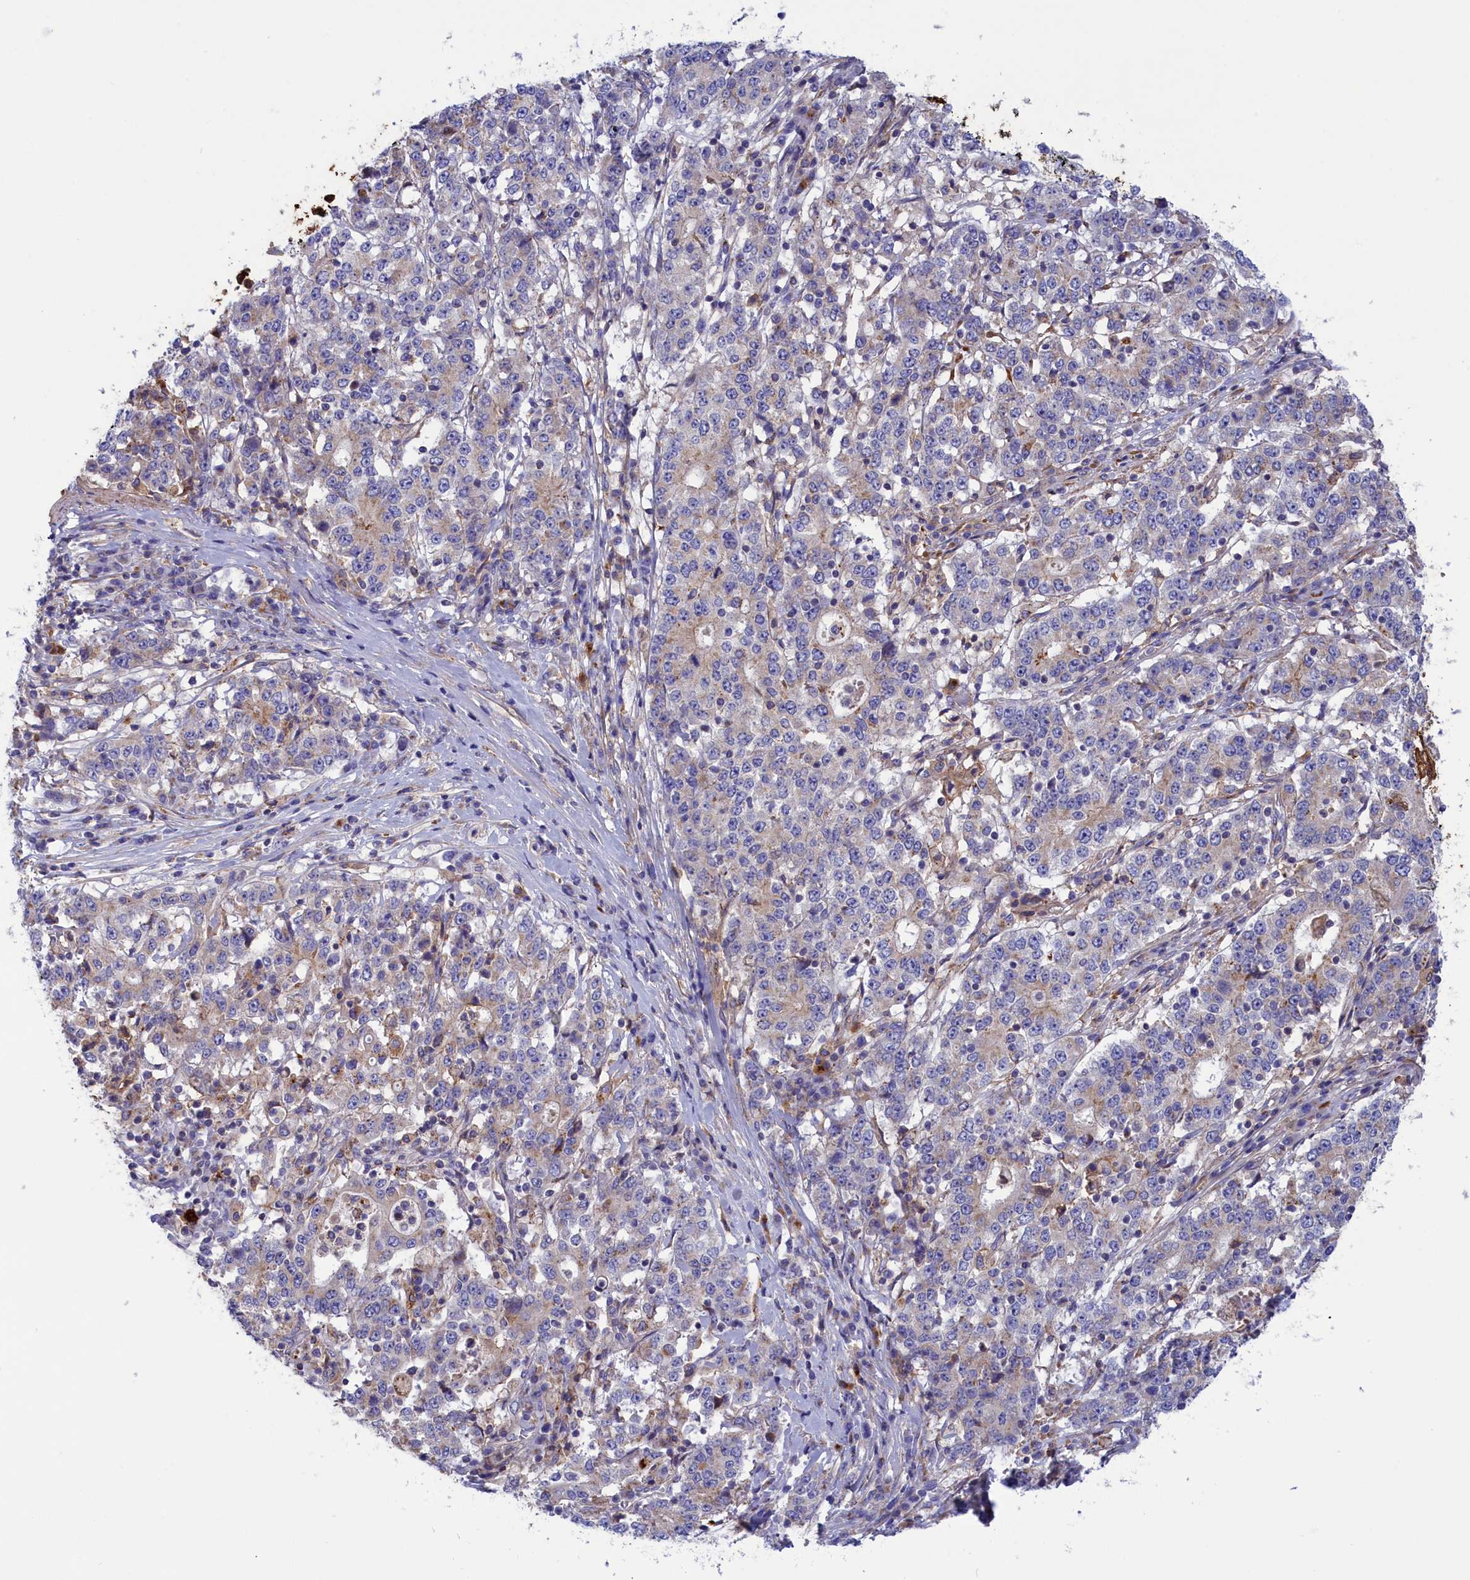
{"staining": {"intensity": "negative", "quantity": "none", "location": "none"}, "tissue": "stomach cancer", "cell_type": "Tumor cells", "image_type": "cancer", "snomed": [{"axis": "morphology", "description": "Adenocarcinoma, NOS"}, {"axis": "topography", "description": "Stomach"}], "caption": "Tumor cells show no significant staining in stomach cancer.", "gene": "SCAMP4", "patient": {"sex": "male", "age": 59}}